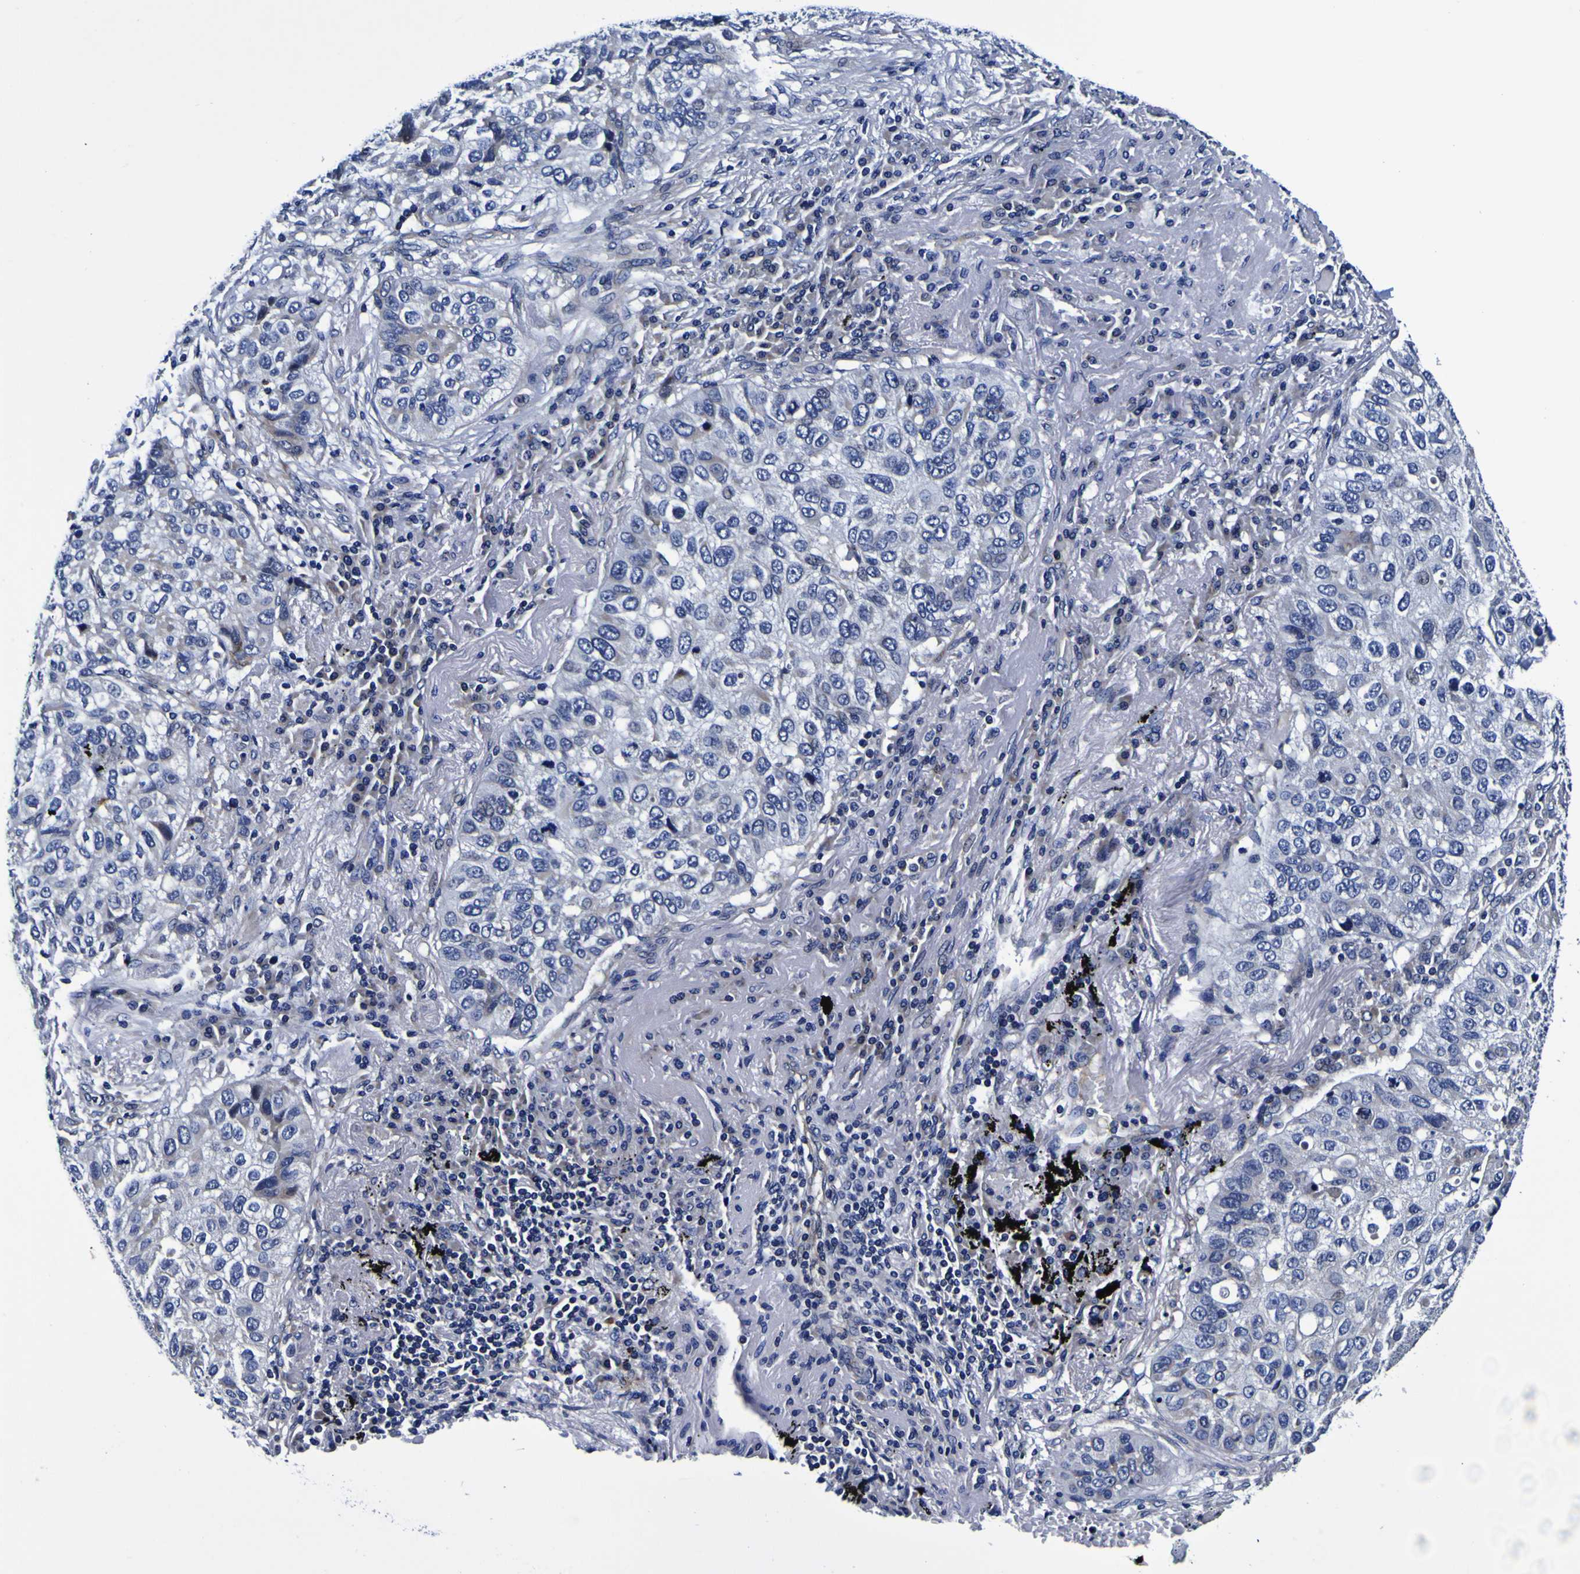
{"staining": {"intensity": "moderate", "quantity": "<25%", "location": "cytoplasmic/membranous"}, "tissue": "lung cancer", "cell_type": "Tumor cells", "image_type": "cancer", "snomed": [{"axis": "morphology", "description": "Squamous cell carcinoma, NOS"}, {"axis": "topography", "description": "Lung"}], "caption": "A brown stain labels moderate cytoplasmic/membranous staining of a protein in human squamous cell carcinoma (lung) tumor cells.", "gene": "PDLIM4", "patient": {"sex": "male", "age": 57}}